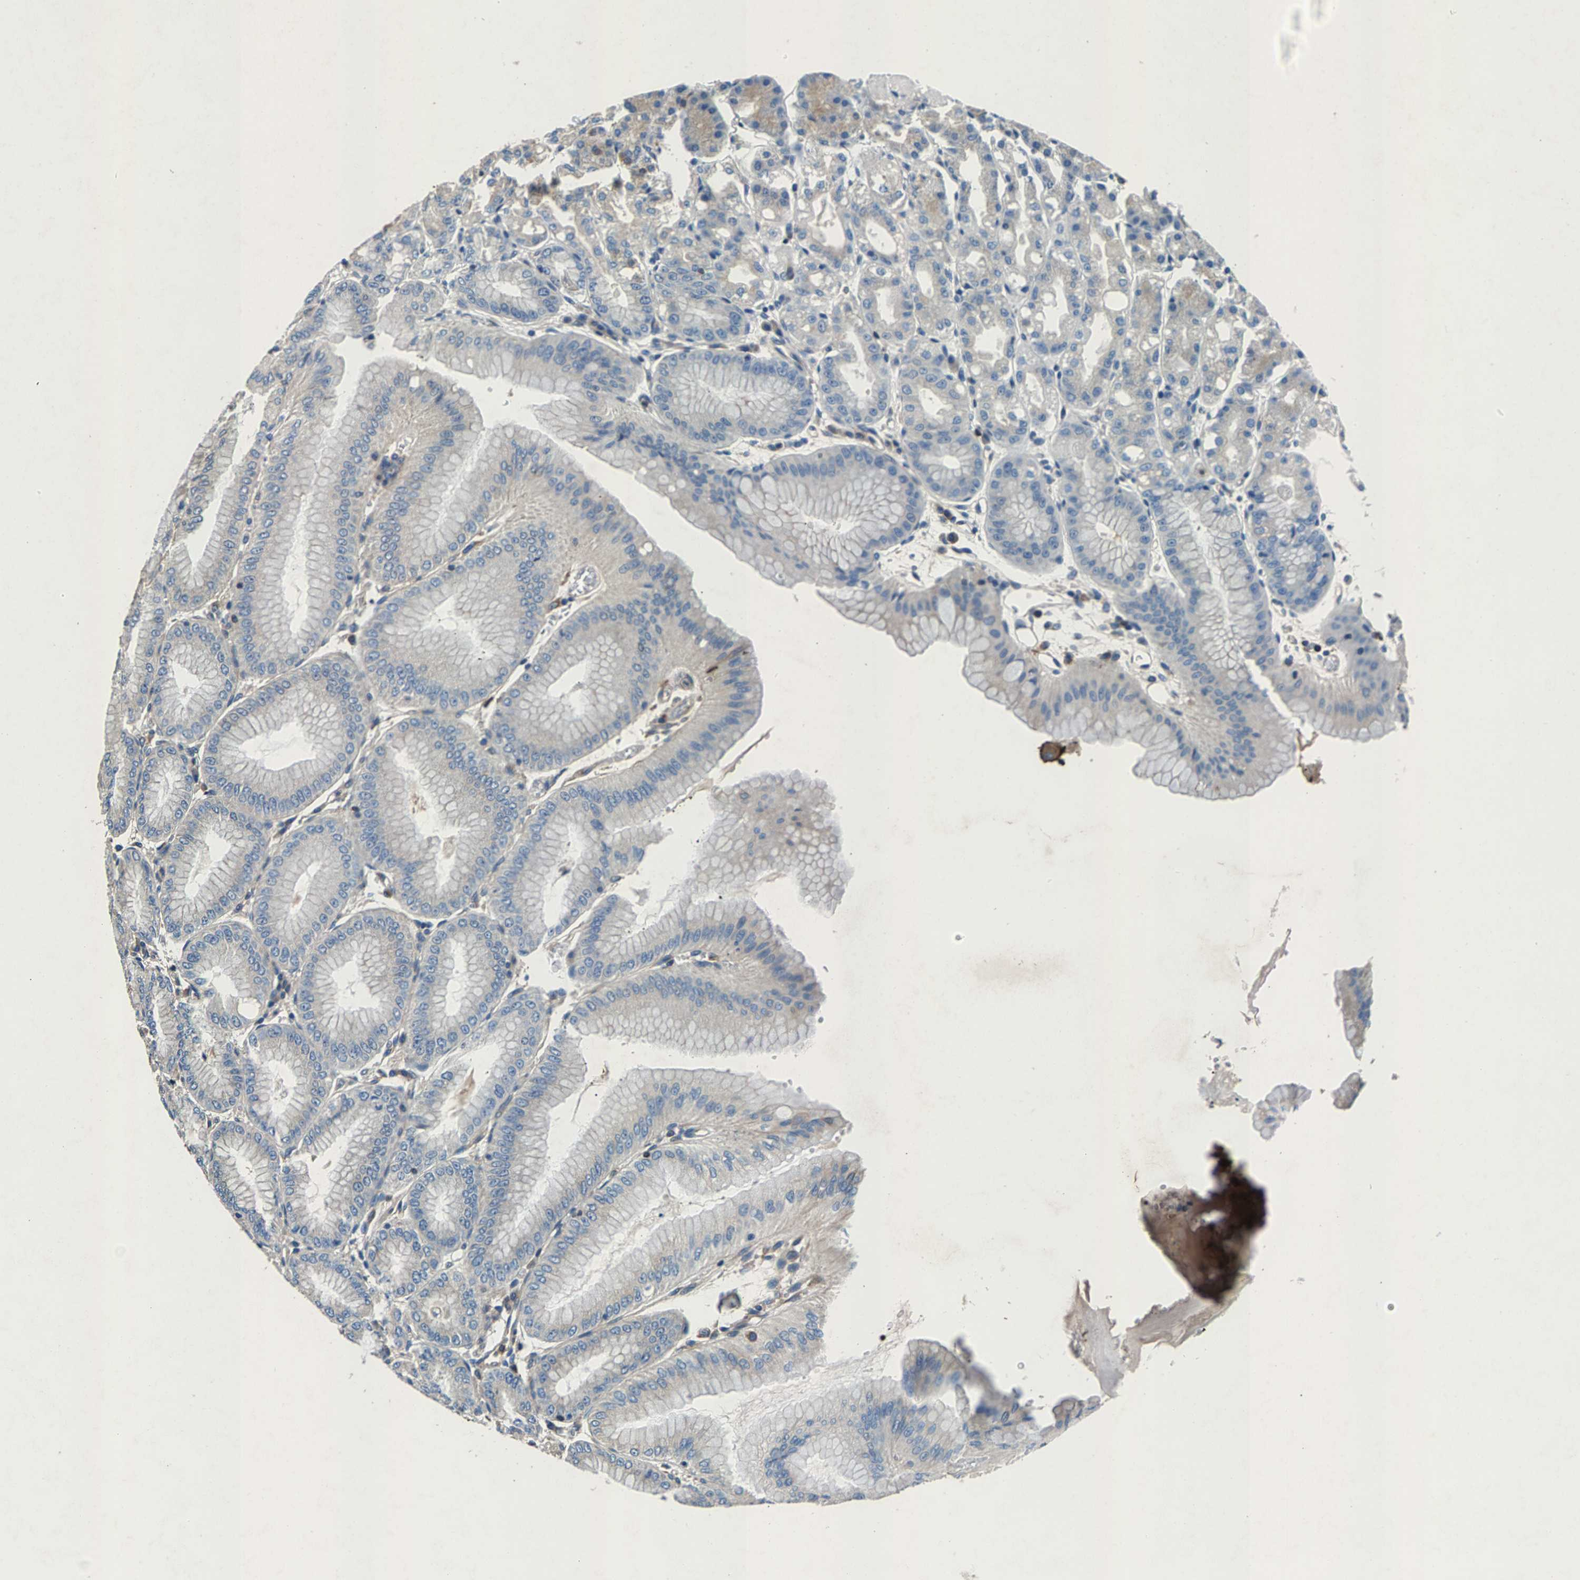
{"staining": {"intensity": "weak", "quantity": "<25%", "location": "cytoplasmic/membranous"}, "tissue": "stomach", "cell_type": "Glandular cells", "image_type": "normal", "snomed": [{"axis": "morphology", "description": "Normal tissue, NOS"}, {"axis": "topography", "description": "Stomach, lower"}], "caption": "High power microscopy histopathology image of an IHC histopathology image of normal stomach, revealing no significant staining in glandular cells.", "gene": "LPCAT1", "patient": {"sex": "male", "age": 71}}